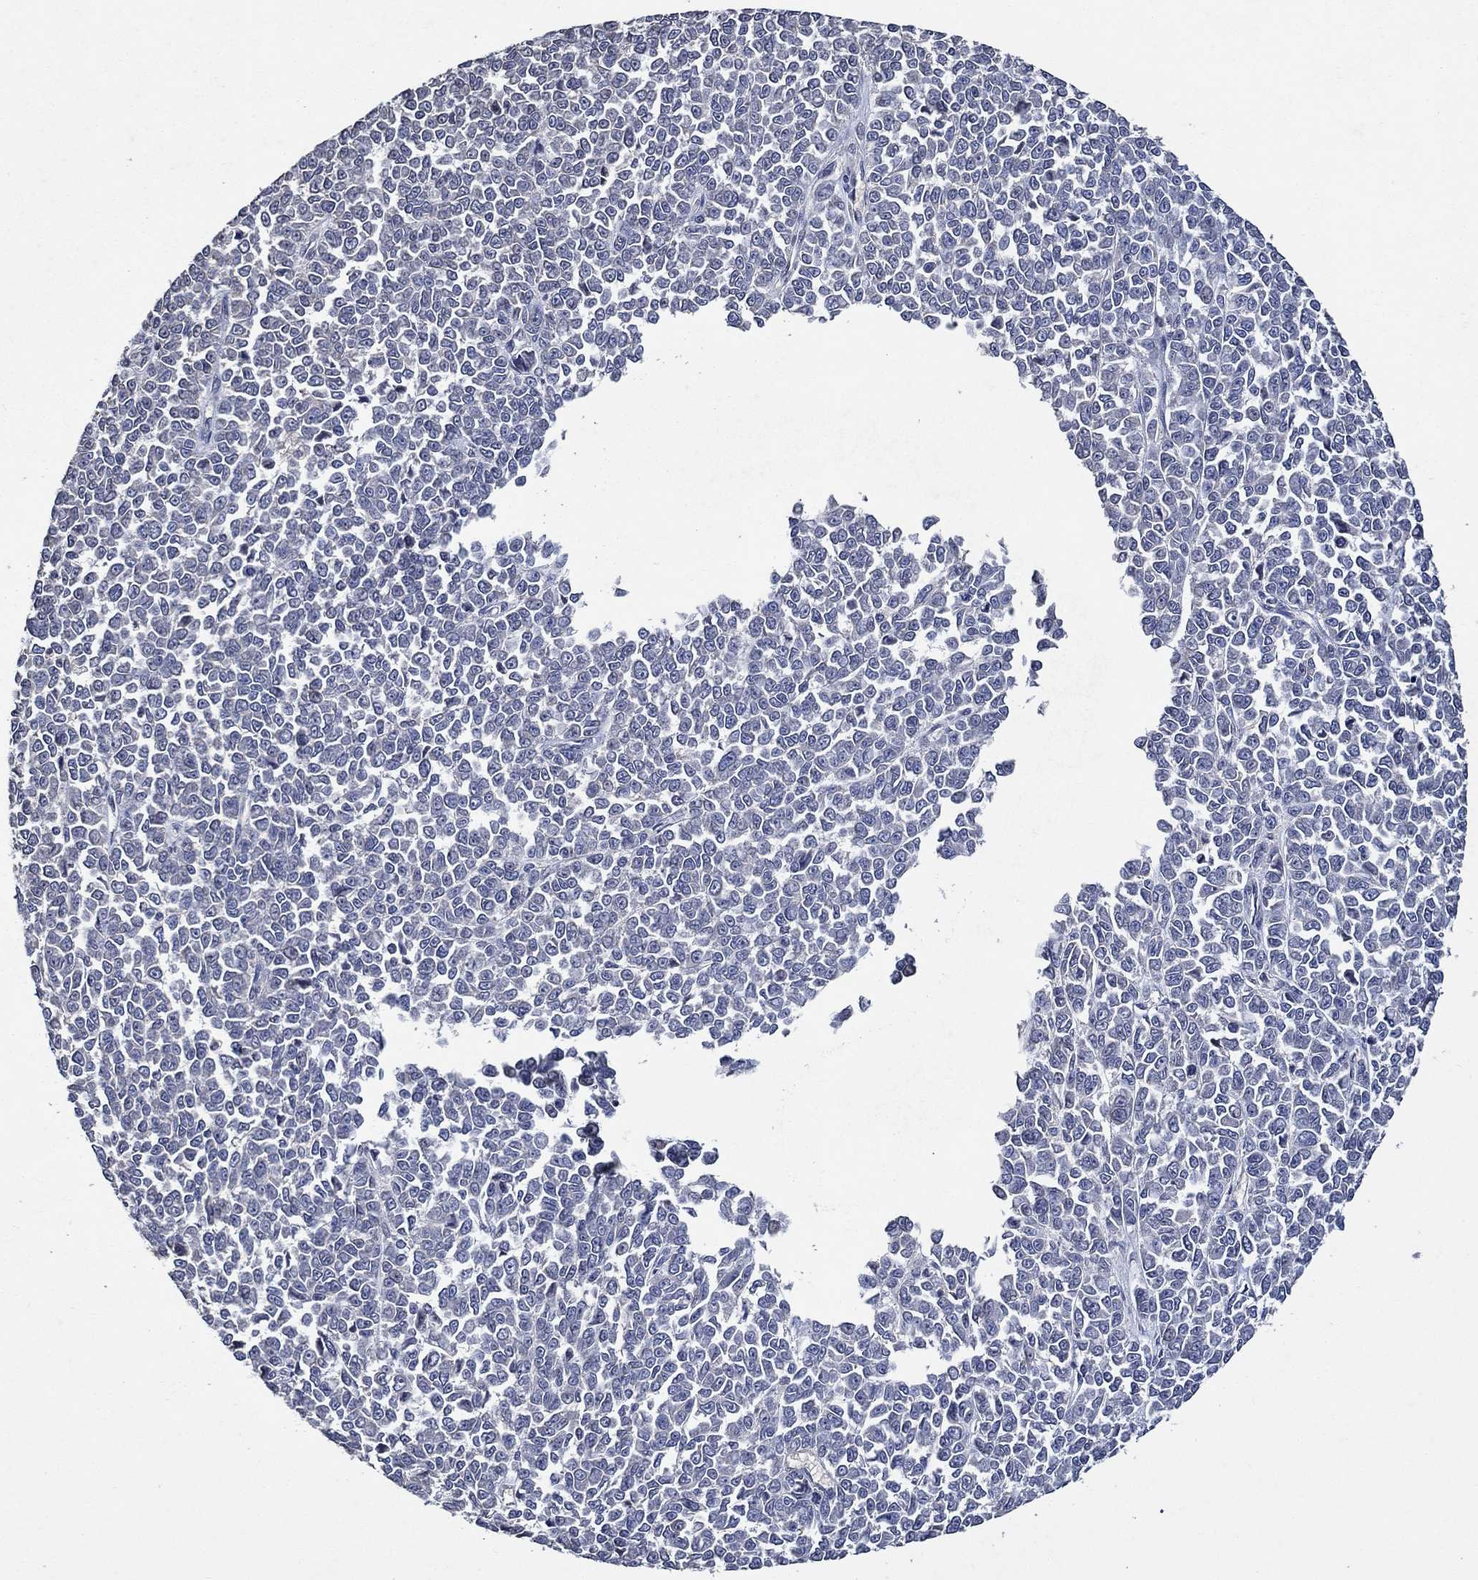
{"staining": {"intensity": "negative", "quantity": "none", "location": "none"}, "tissue": "melanoma", "cell_type": "Tumor cells", "image_type": "cancer", "snomed": [{"axis": "morphology", "description": "Malignant melanoma, NOS"}, {"axis": "topography", "description": "Skin"}], "caption": "Protein analysis of malignant melanoma exhibits no significant positivity in tumor cells.", "gene": "HAP1", "patient": {"sex": "female", "age": 95}}